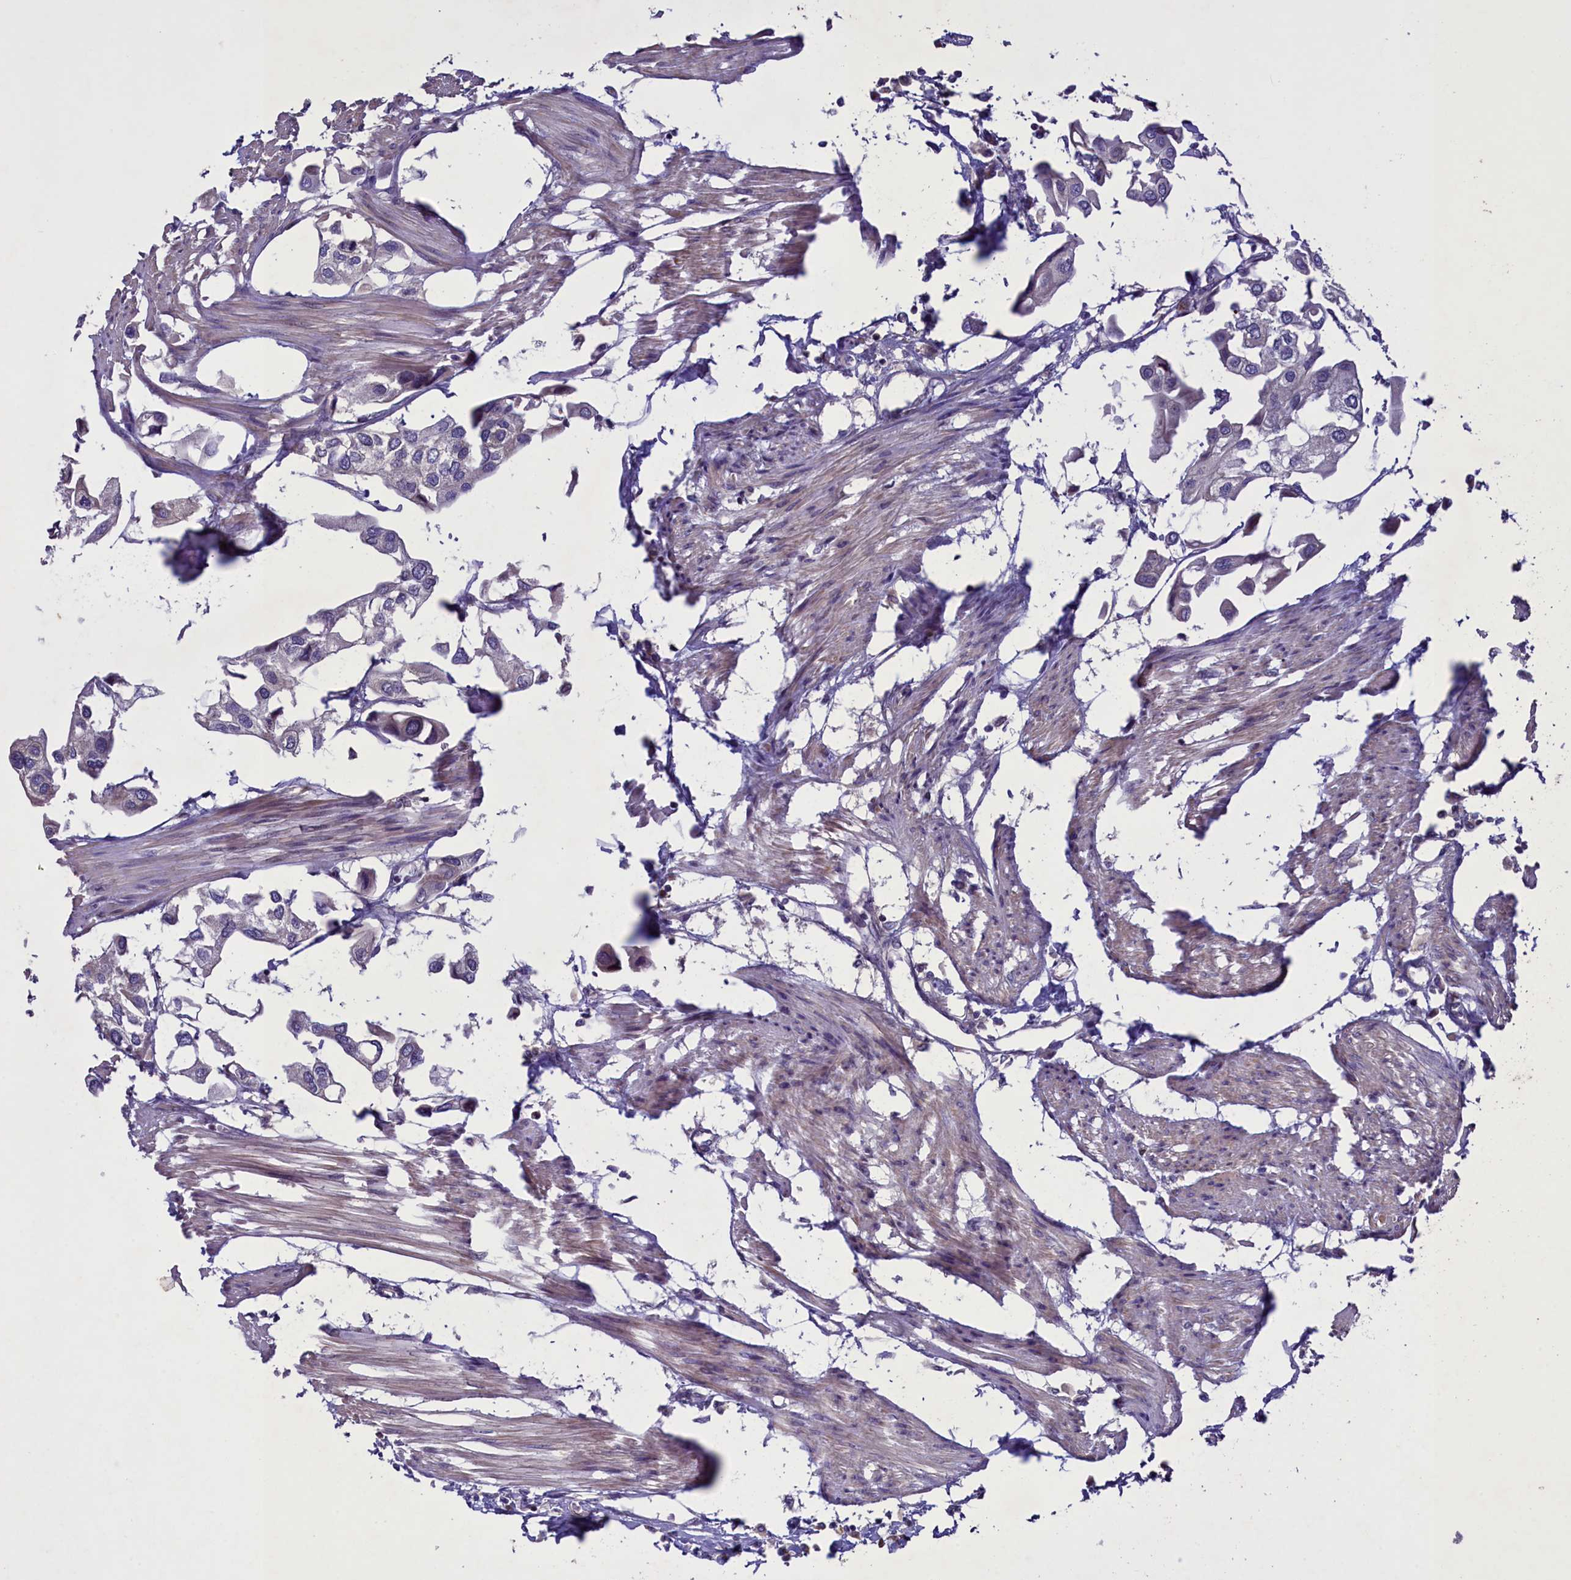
{"staining": {"intensity": "negative", "quantity": "none", "location": "none"}, "tissue": "urothelial cancer", "cell_type": "Tumor cells", "image_type": "cancer", "snomed": [{"axis": "morphology", "description": "Urothelial carcinoma, High grade"}, {"axis": "topography", "description": "Urinary bladder"}], "caption": "Urothelial carcinoma (high-grade) was stained to show a protein in brown. There is no significant staining in tumor cells.", "gene": "MAN2C1", "patient": {"sex": "male", "age": 64}}